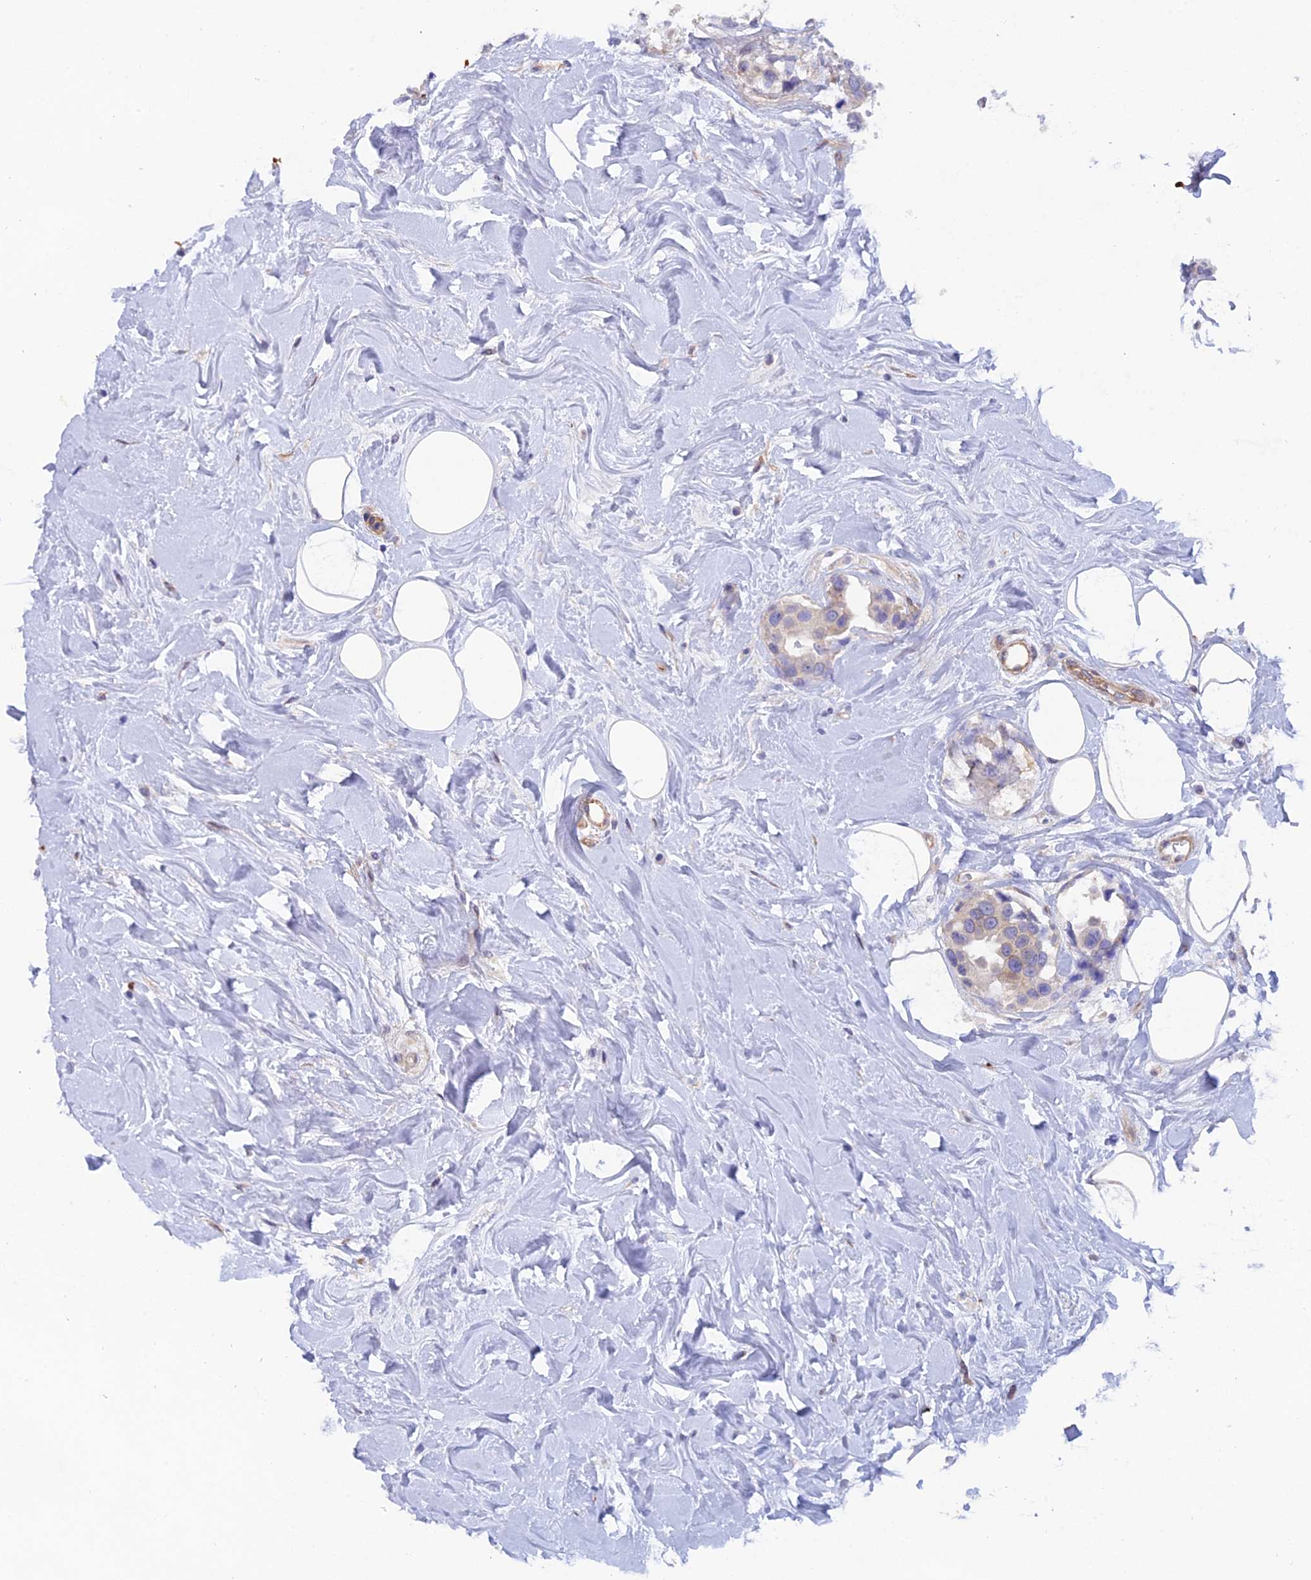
{"staining": {"intensity": "weak", "quantity": "<25%", "location": "cytoplasmic/membranous"}, "tissue": "breast cancer", "cell_type": "Tumor cells", "image_type": "cancer", "snomed": [{"axis": "morphology", "description": "Normal tissue, NOS"}, {"axis": "morphology", "description": "Duct carcinoma"}, {"axis": "topography", "description": "Breast"}], "caption": "The histopathology image exhibits no staining of tumor cells in breast cancer (infiltrating ductal carcinoma).", "gene": "FZR1", "patient": {"sex": "female", "age": 39}}